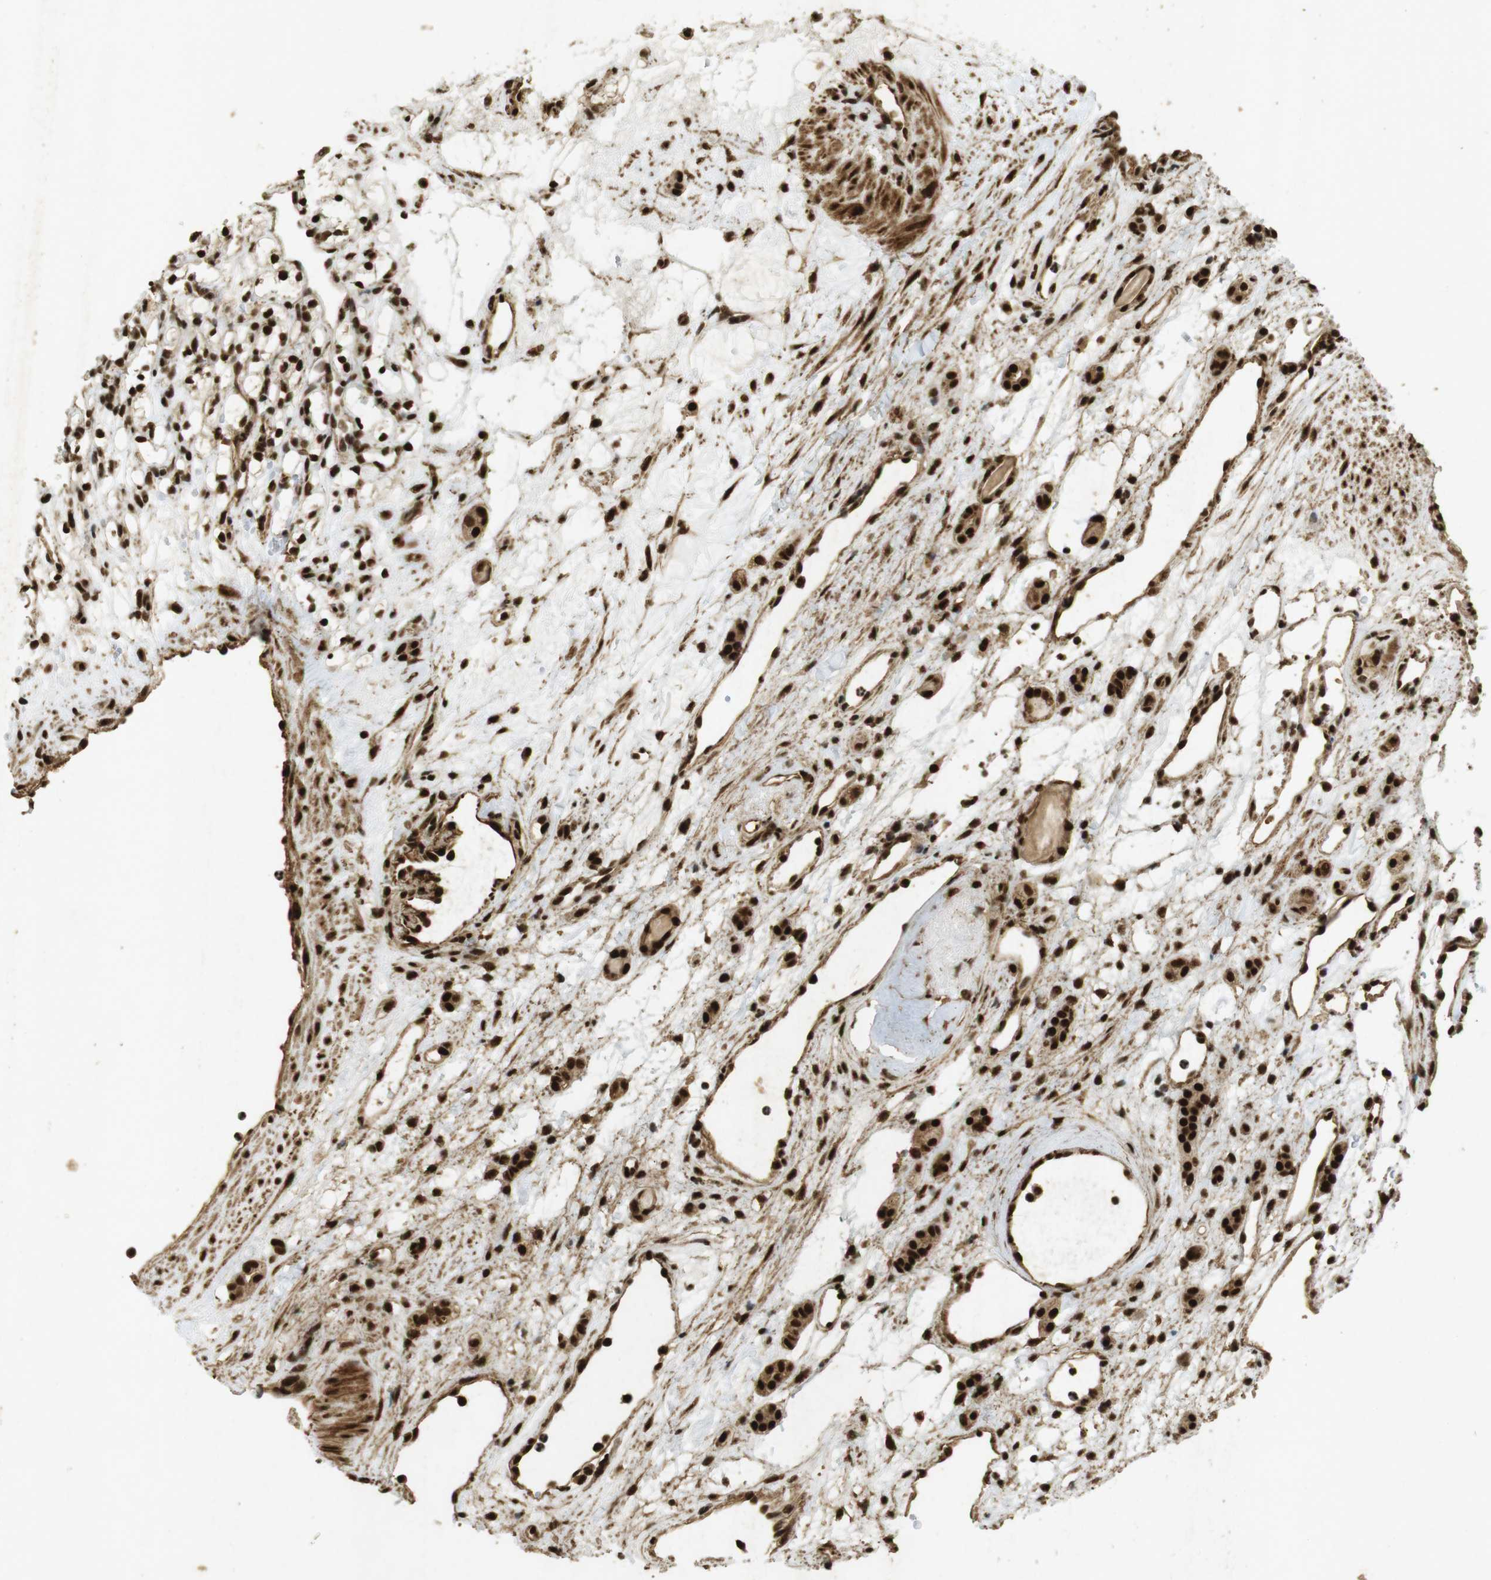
{"staining": {"intensity": "strong", "quantity": ">75%", "location": "cytoplasmic/membranous,nuclear"}, "tissue": "renal cancer", "cell_type": "Tumor cells", "image_type": "cancer", "snomed": [{"axis": "morphology", "description": "Adenocarcinoma, NOS"}, {"axis": "topography", "description": "Kidney"}], "caption": "Renal adenocarcinoma stained for a protein (brown) shows strong cytoplasmic/membranous and nuclear positive positivity in about >75% of tumor cells.", "gene": "GATA4", "patient": {"sex": "female", "age": 60}}